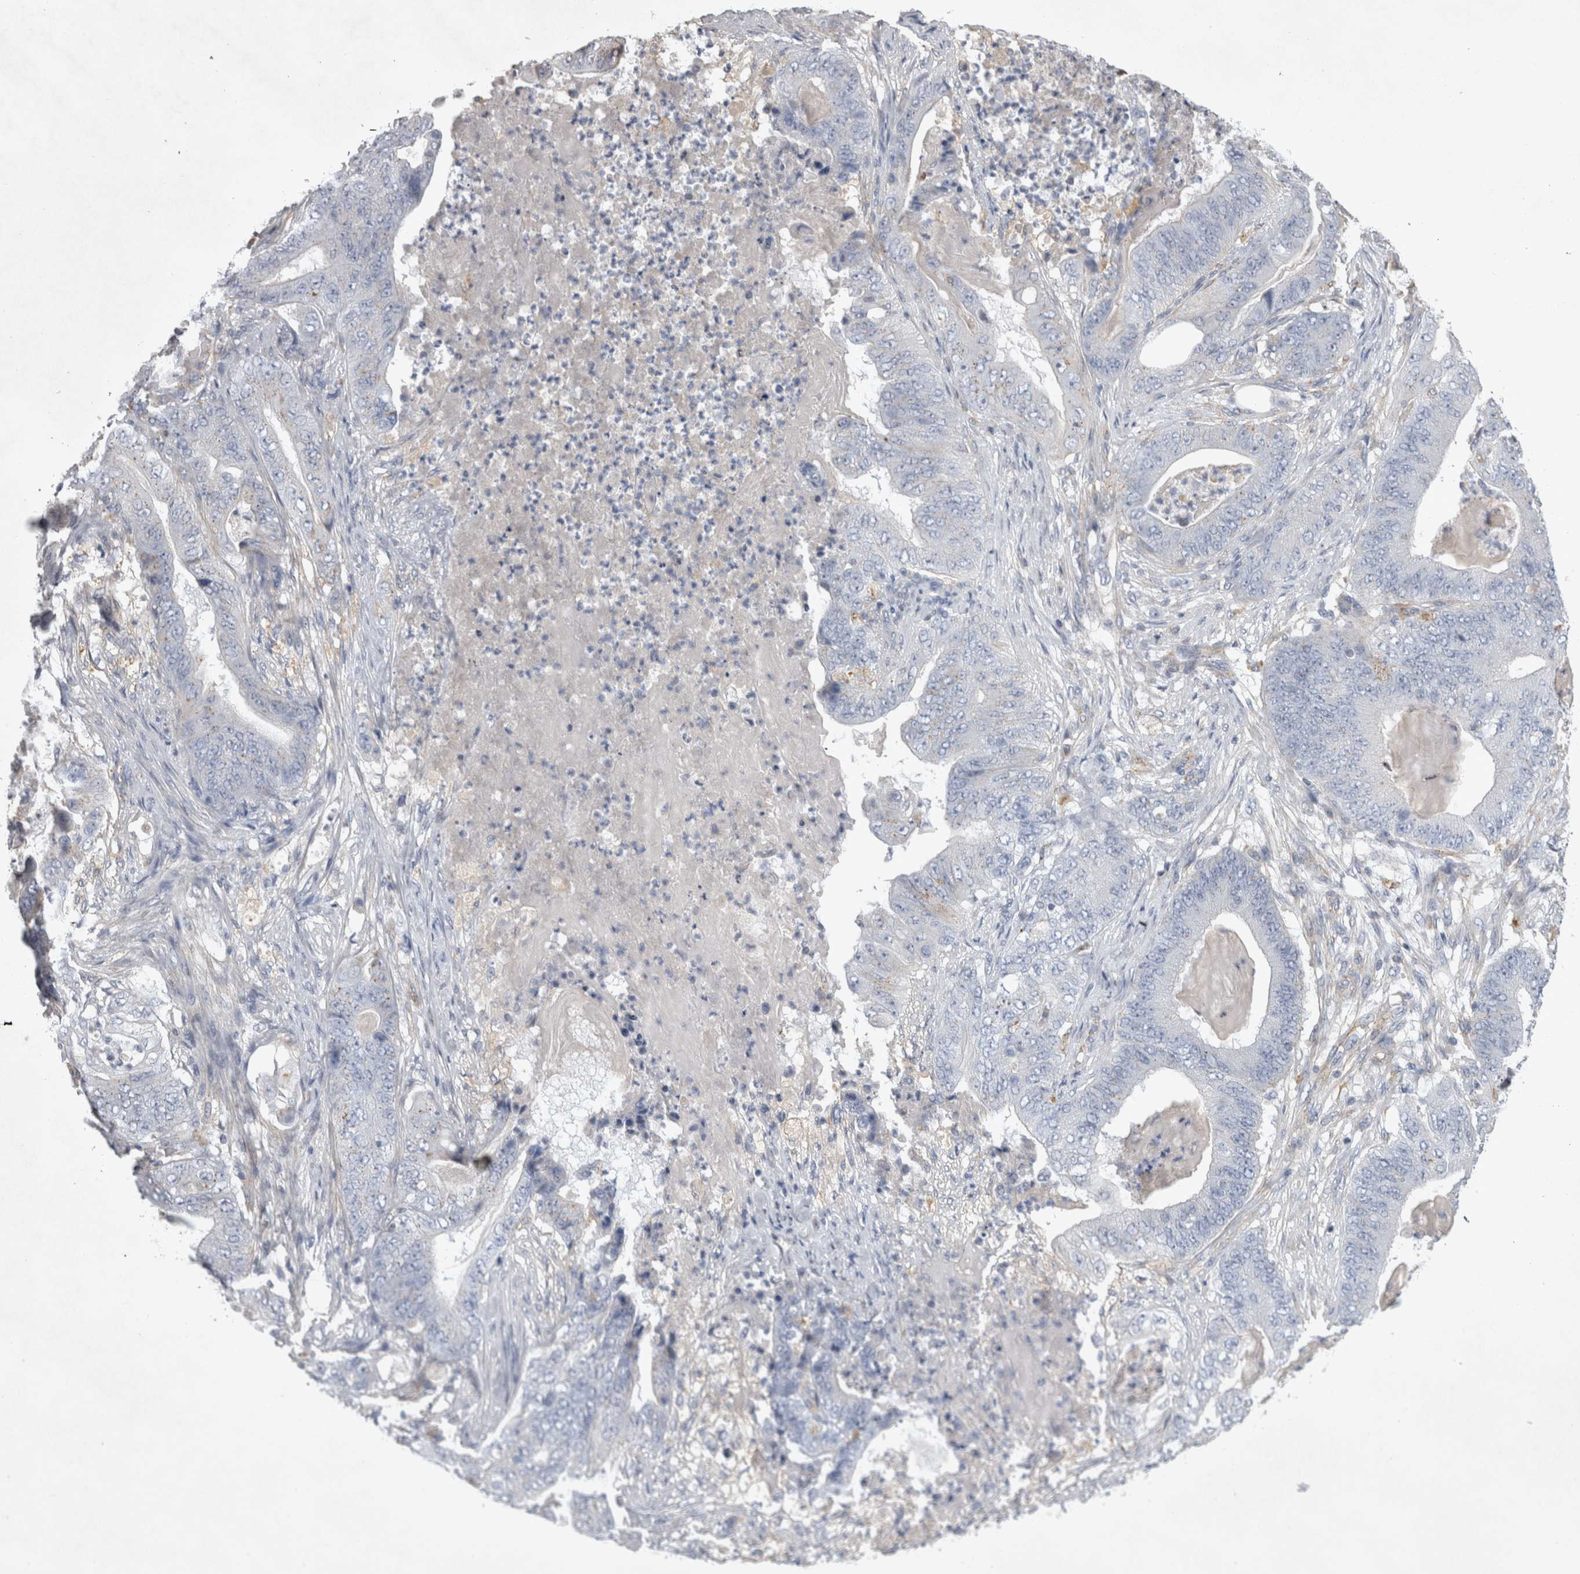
{"staining": {"intensity": "negative", "quantity": "none", "location": "none"}, "tissue": "stomach cancer", "cell_type": "Tumor cells", "image_type": "cancer", "snomed": [{"axis": "morphology", "description": "Adenocarcinoma, NOS"}, {"axis": "topography", "description": "Stomach"}], "caption": "Immunohistochemistry (IHC) histopathology image of stomach adenocarcinoma stained for a protein (brown), which shows no positivity in tumor cells.", "gene": "STRADB", "patient": {"sex": "female", "age": 73}}